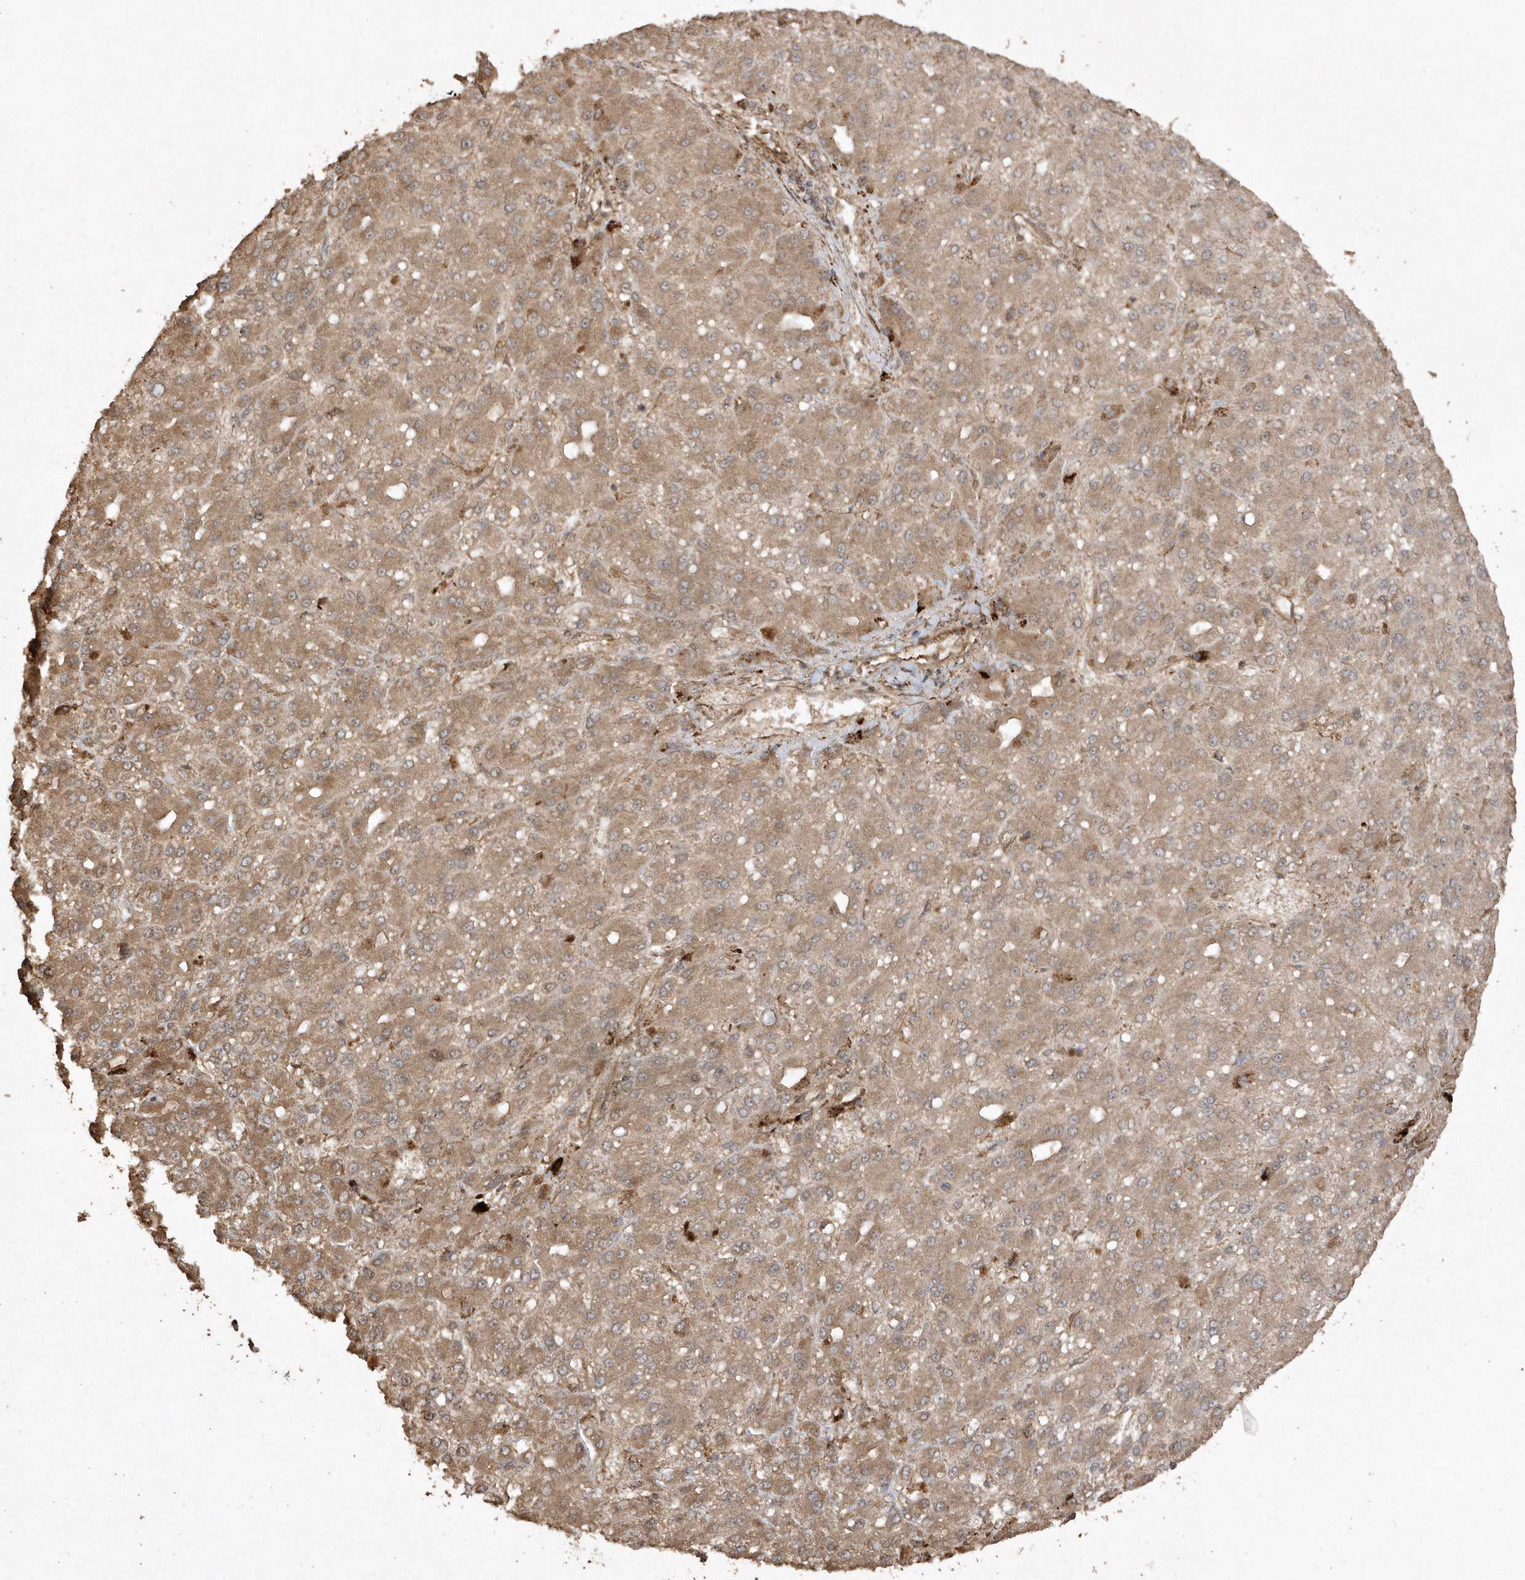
{"staining": {"intensity": "moderate", "quantity": ">75%", "location": "cytoplasmic/membranous"}, "tissue": "liver cancer", "cell_type": "Tumor cells", "image_type": "cancer", "snomed": [{"axis": "morphology", "description": "Carcinoma, Hepatocellular, NOS"}, {"axis": "topography", "description": "Liver"}], "caption": "High-magnification brightfield microscopy of liver cancer (hepatocellular carcinoma) stained with DAB (brown) and counterstained with hematoxylin (blue). tumor cells exhibit moderate cytoplasmic/membranous expression is seen in approximately>75% of cells.", "gene": "AVPI1", "patient": {"sex": "male", "age": 67}}